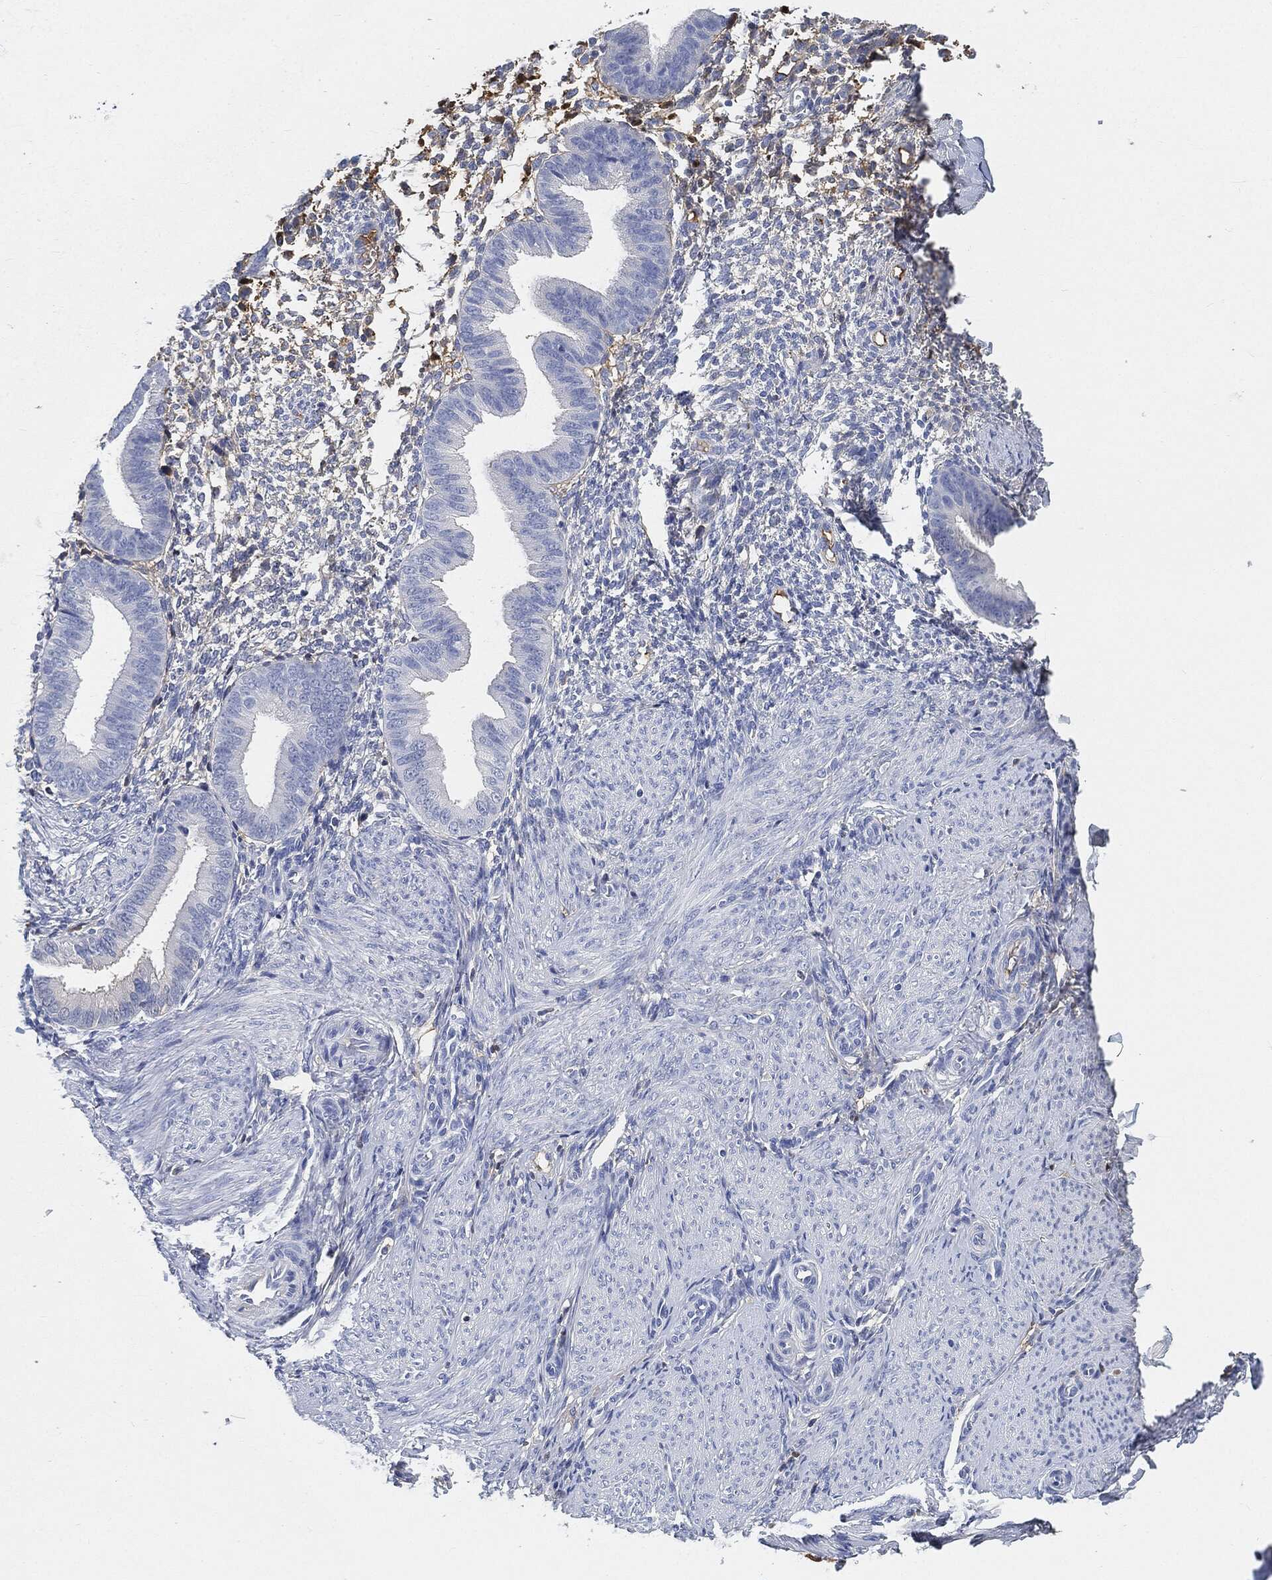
{"staining": {"intensity": "negative", "quantity": "none", "location": "none"}, "tissue": "endometrium", "cell_type": "Cells in endometrial stroma", "image_type": "normal", "snomed": [{"axis": "morphology", "description": "Normal tissue, NOS"}, {"axis": "topography", "description": "Endometrium"}], "caption": "This is a histopathology image of immunohistochemistry (IHC) staining of normal endometrium, which shows no positivity in cells in endometrial stroma.", "gene": "IGLV6", "patient": {"sex": "female", "age": 47}}